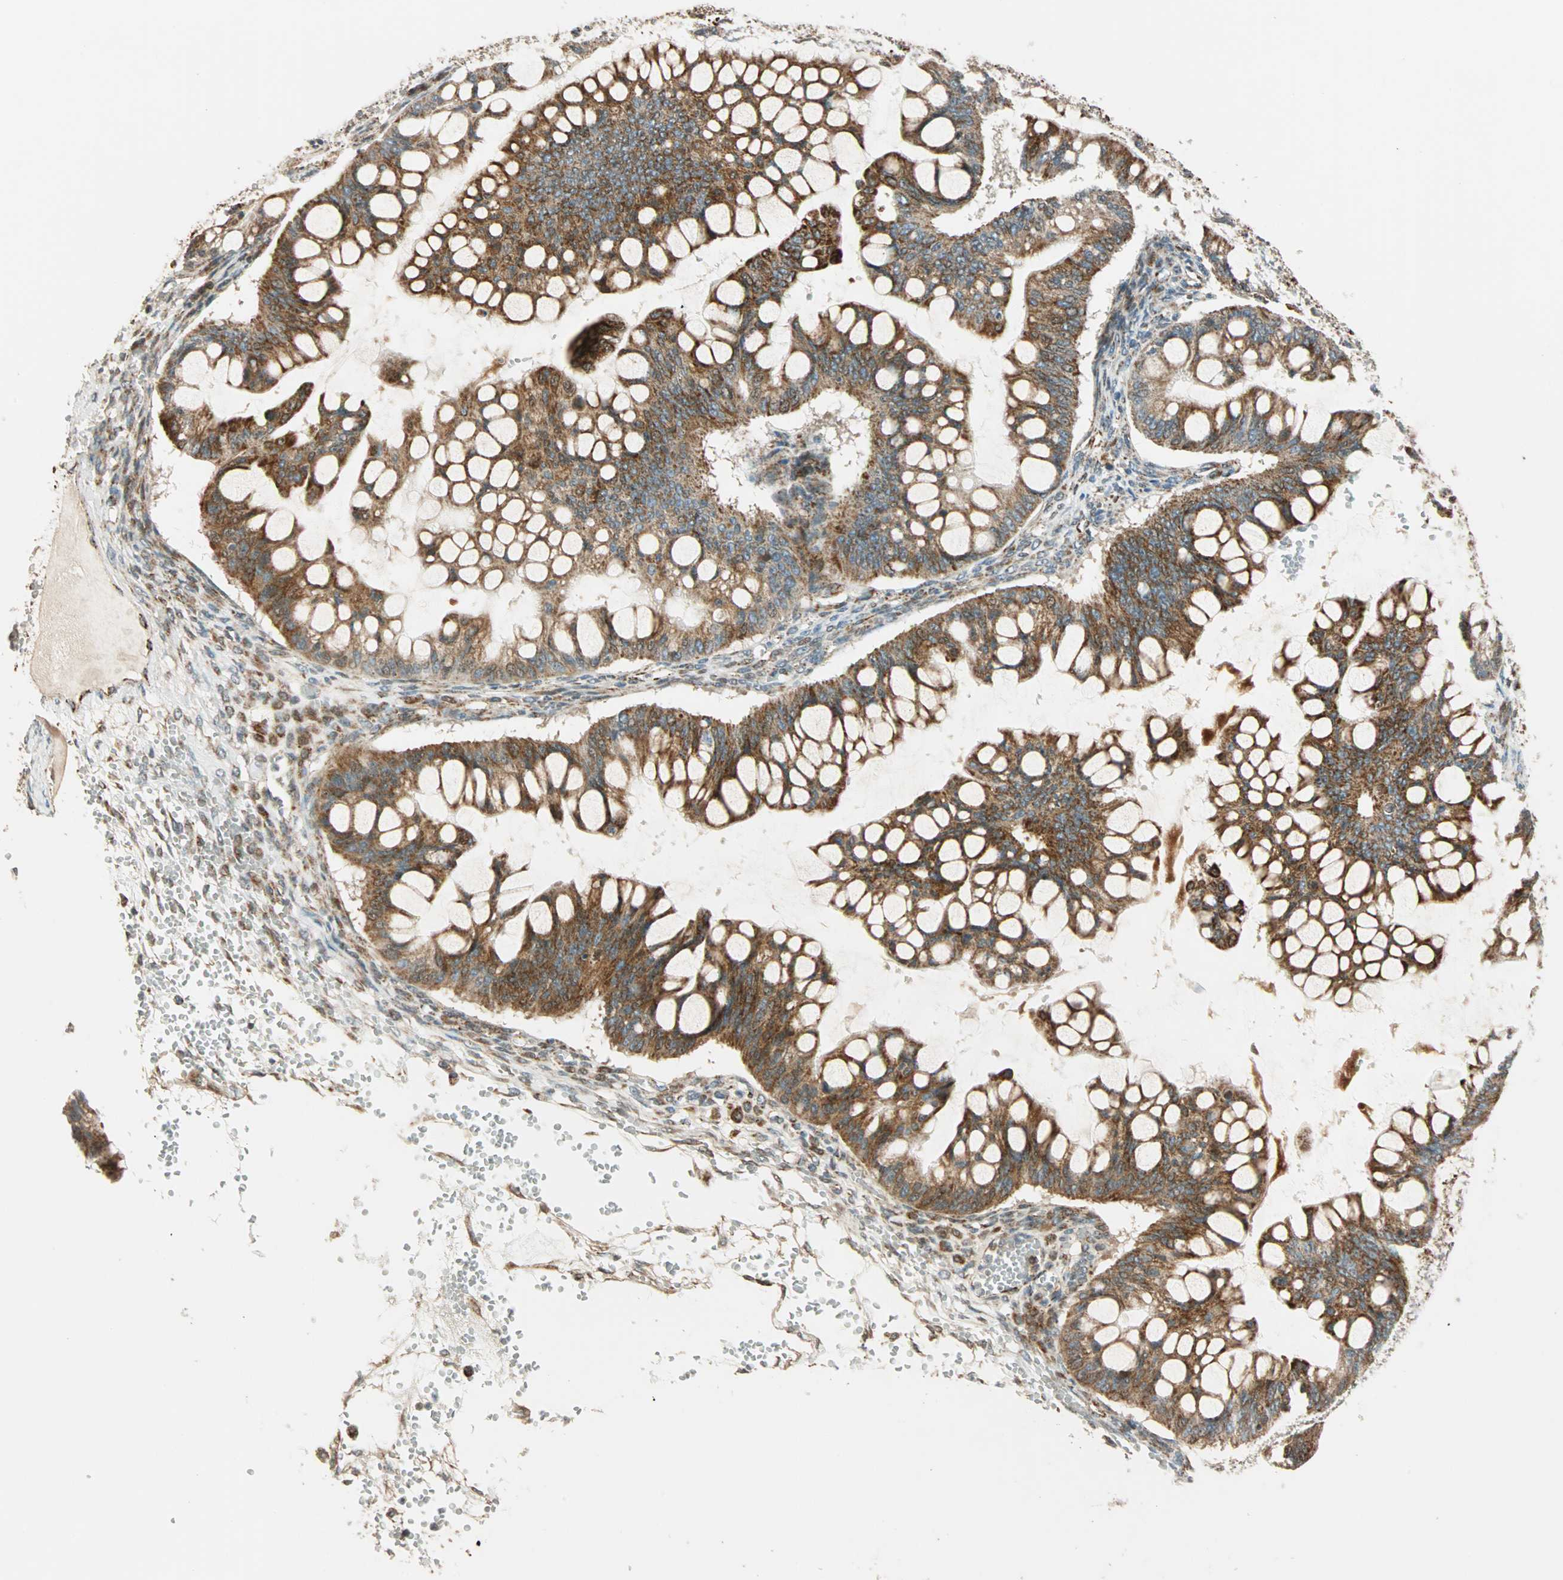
{"staining": {"intensity": "moderate", "quantity": ">75%", "location": "cytoplasmic/membranous"}, "tissue": "ovarian cancer", "cell_type": "Tumor cells", "image_type": "cancer", "snomed": [{"axis": "morphology", "description": "Cystadenocarcinoma, mucinous, NOS"}, {"axis": "topography", "description": "Ovary"}], "caption": "Mucinous cystadenocarcinoma (ovarian) tissue displays moderate cytoplasmic/membranous staining in approximately >75% of tumor cells, visualized by immunohistochemistry. The staining is performed using DAB brown chromogen to label protein expression. The nuclei are counter-stained blue using hematoxylin.", "gene": "SPRY4", "patient": {"sex": "female", "age": 73}}